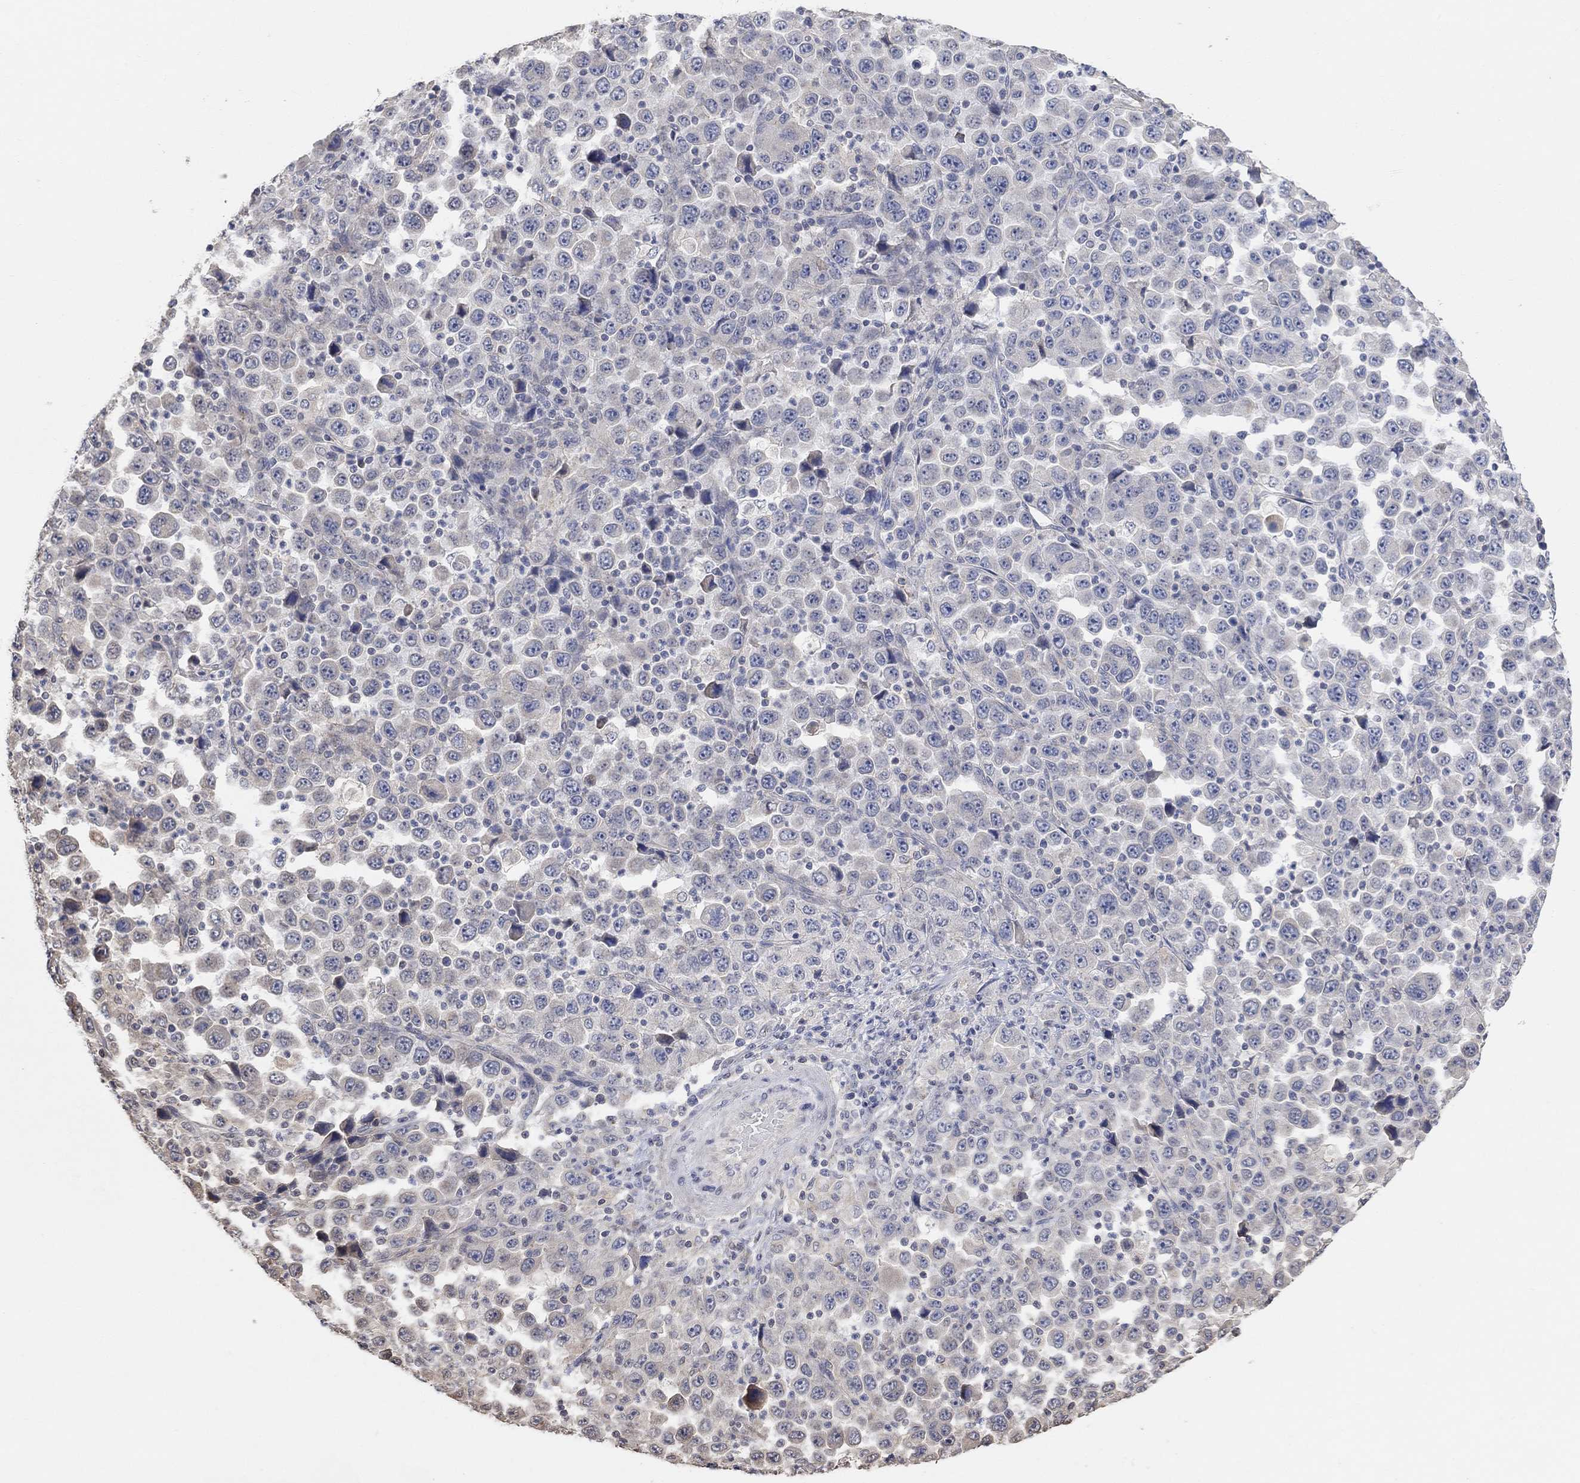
{"staining": {"intensity": "negative", "quantity": "none", "location": "none"}, "tissue": "stomach cancer", "cell_type": "Tumor cells", "image_type": "cancer", "snomed": [{"axis": "morphology", "description": "Normal tissue, NOS"}, {"axis": "morphology", "description": "Adenocarcinoma, NOS"}, {"axis": "topography", "description": "Stomach, upper"}, {"axis": "topography", "description": "Stomach"}], "caption": "Image shows no significant protein expression in tumor cells of stomach cancer.", "gene": "UNC5B", "patient": {"sex": "male", "age": 59}}